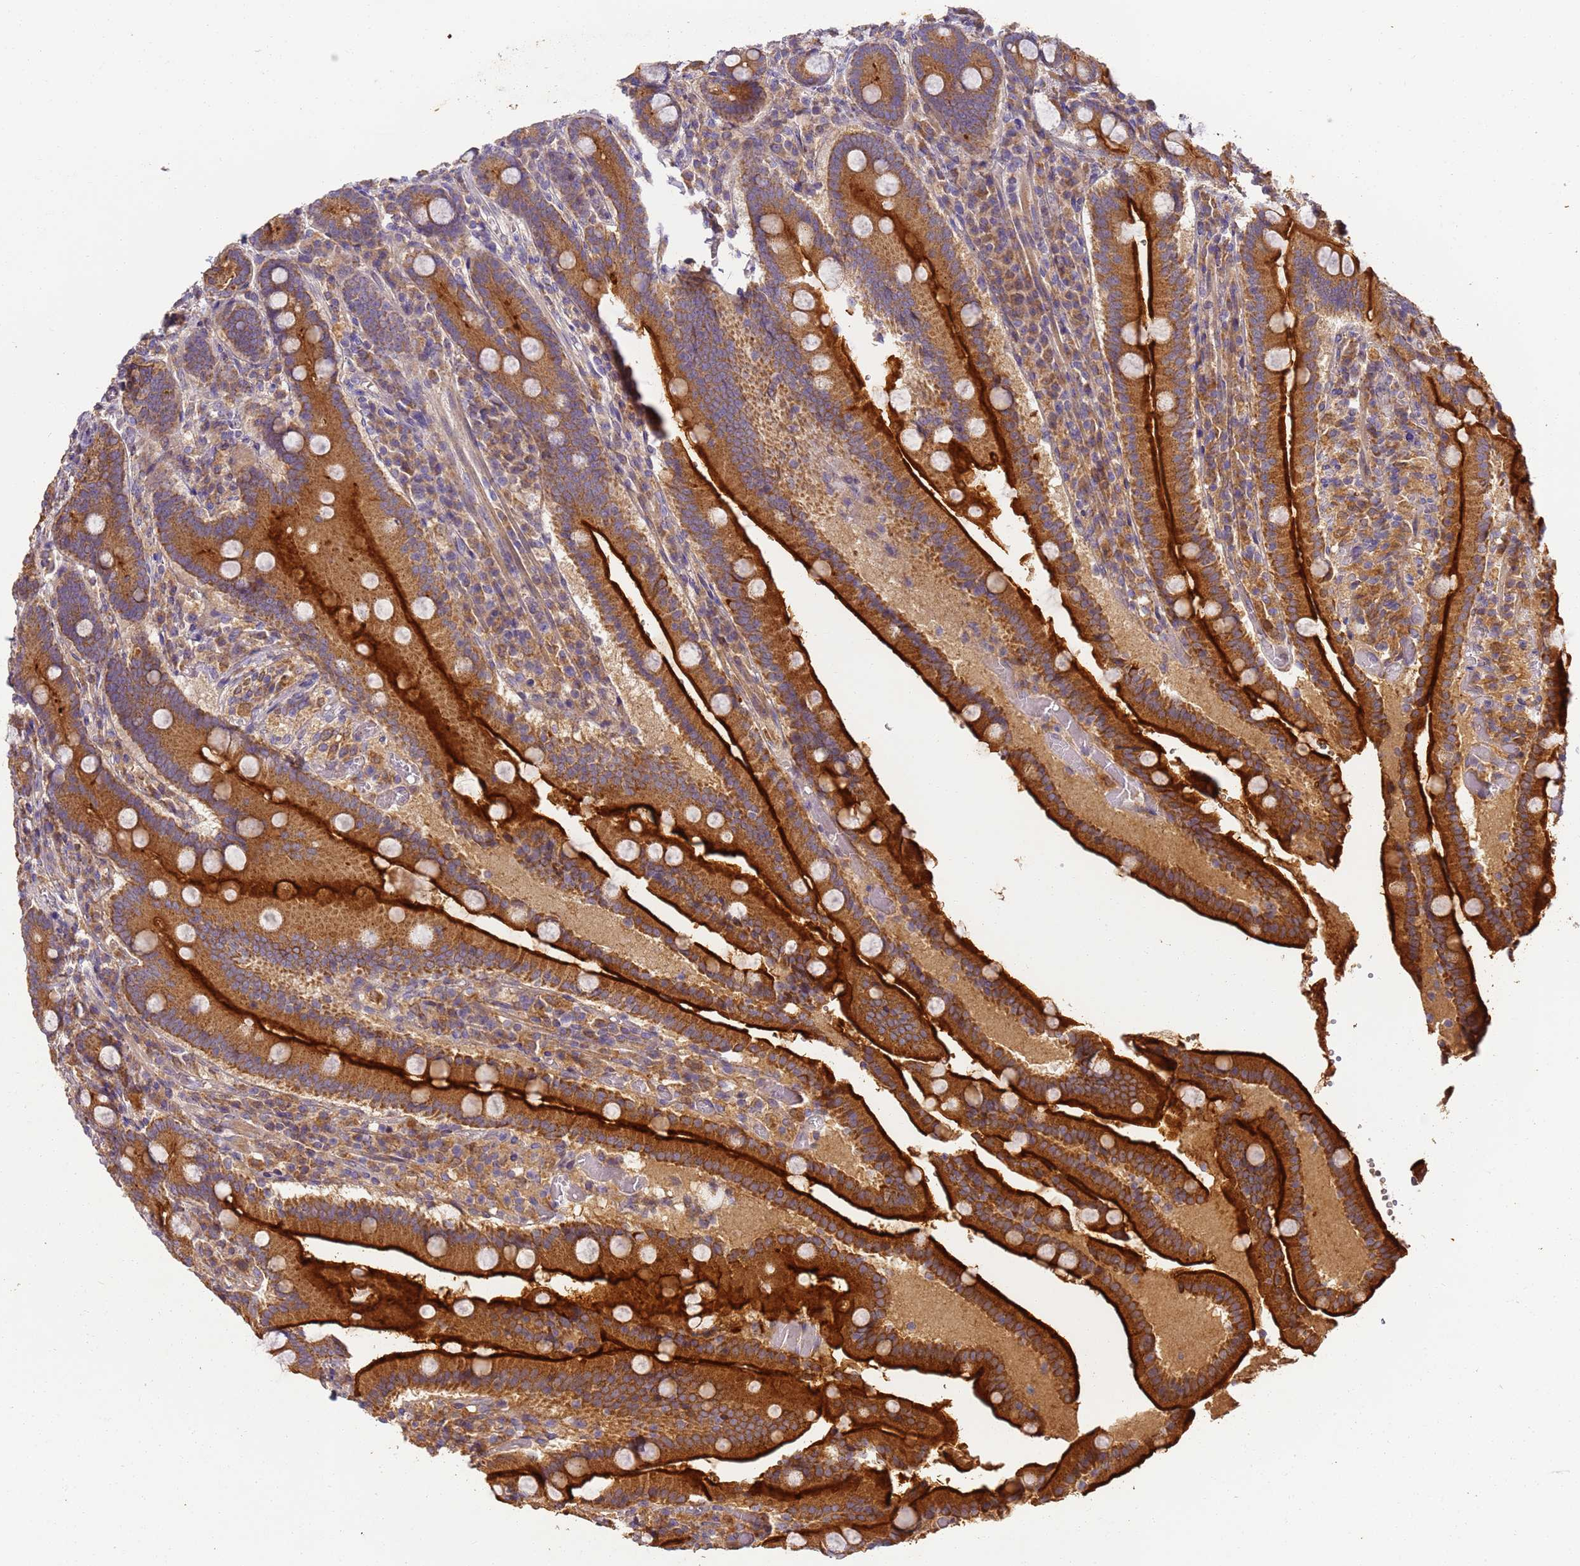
{"staining": {"intensity": "strong", "quantity": ">75%", "location": "cytoplasmic/membranous"}, "tissue": "duodenum", "cell_type": "Glandular cells", "image_type": "normal", "snomed": [{"axis": "morphology", "description": "Normal tissue, NOS"}, {"axis": "topography", "description": "Duodenum"}], "caption": "A photomicrograph of duodenum stained for a protein reveals strong cytoplasmic/membranous brown staining in glandular cells.", "gene": "TIGAR", "patient": {"sex": "female", "age": 62}}